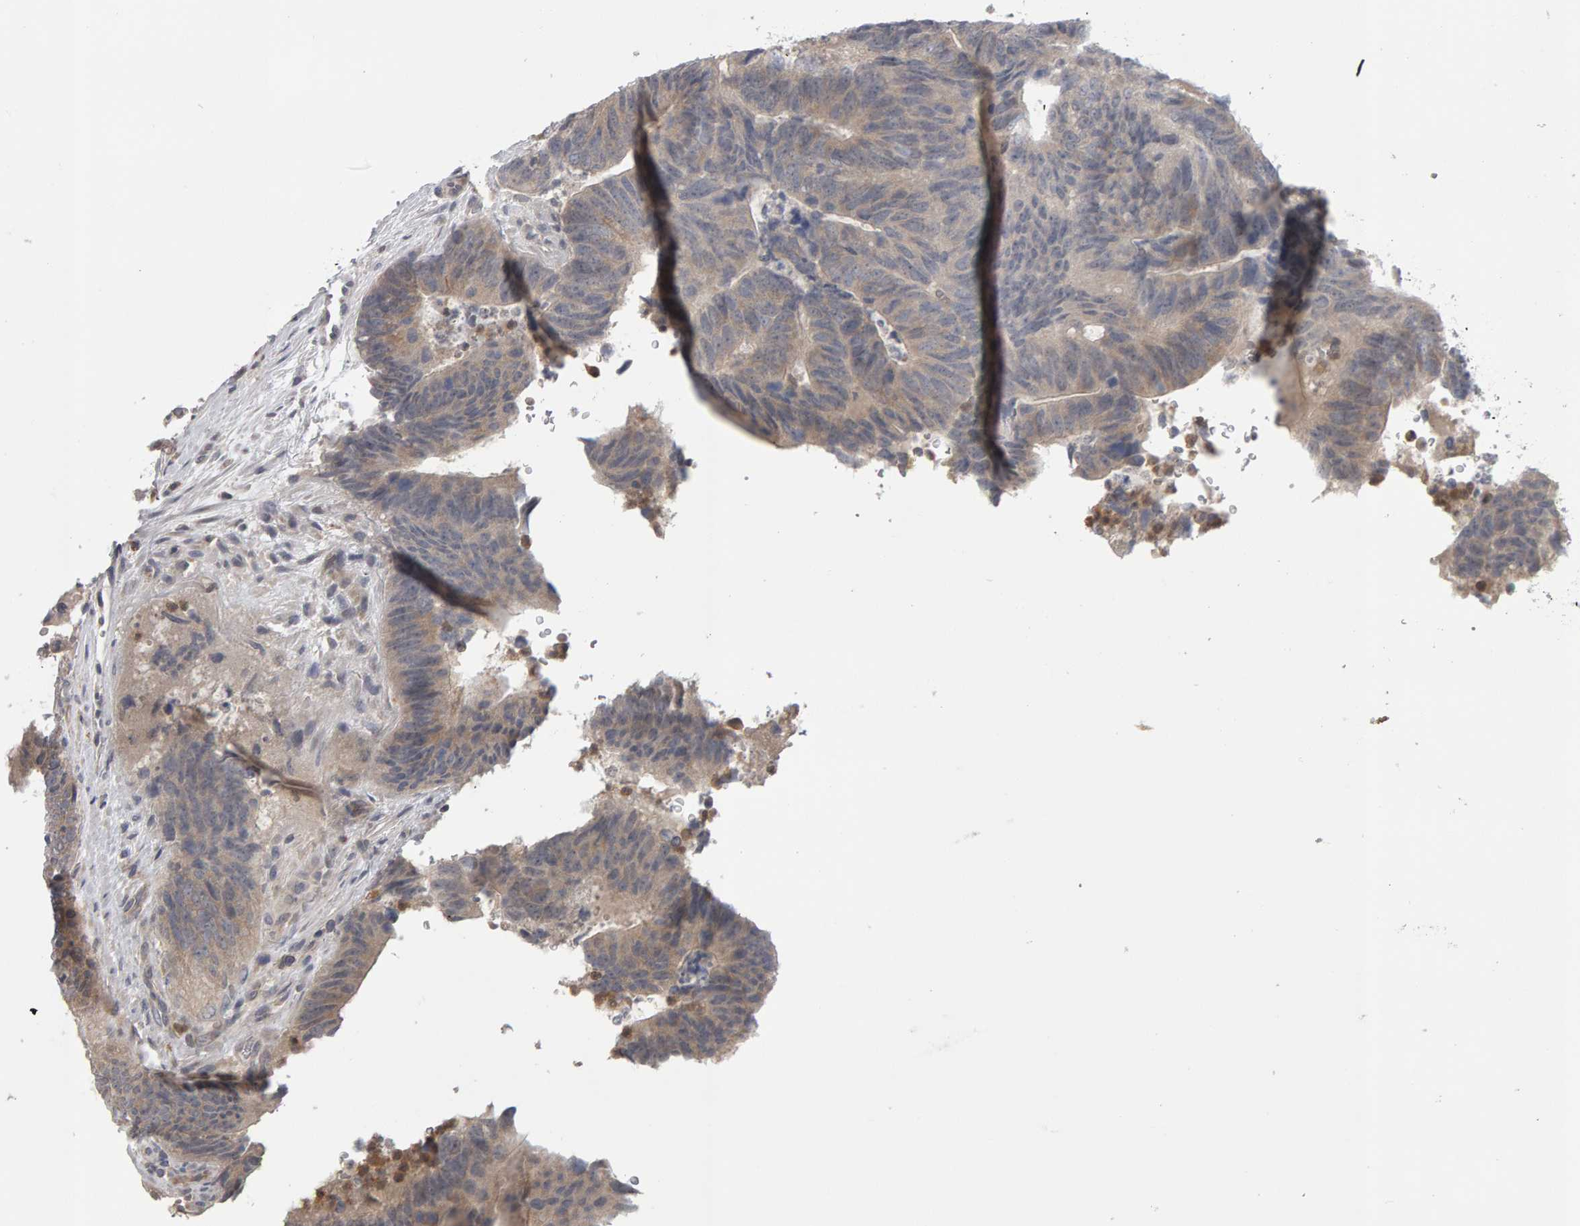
{"staining": {"intensity": "weak", "quantity": ">75%", "location": "cytoplasmic/membranous"}, "tissue": "colorectal cancer", "cell_type": "Tumor cells", "image_type": "cancer", "snomed": [{"axis": "morphology", "description": "Adenocarcinoma, NOS"}, {"axis": "topography", "description": "Colon"}], "caption": "The immunohistochemical stain labels weak cytoplasmic/membranous staining in tumor cells of adenocarcinoma (colorectal) tissue.", "gene": "MSRA", "patient": {"sex": "male", "age": 56}}